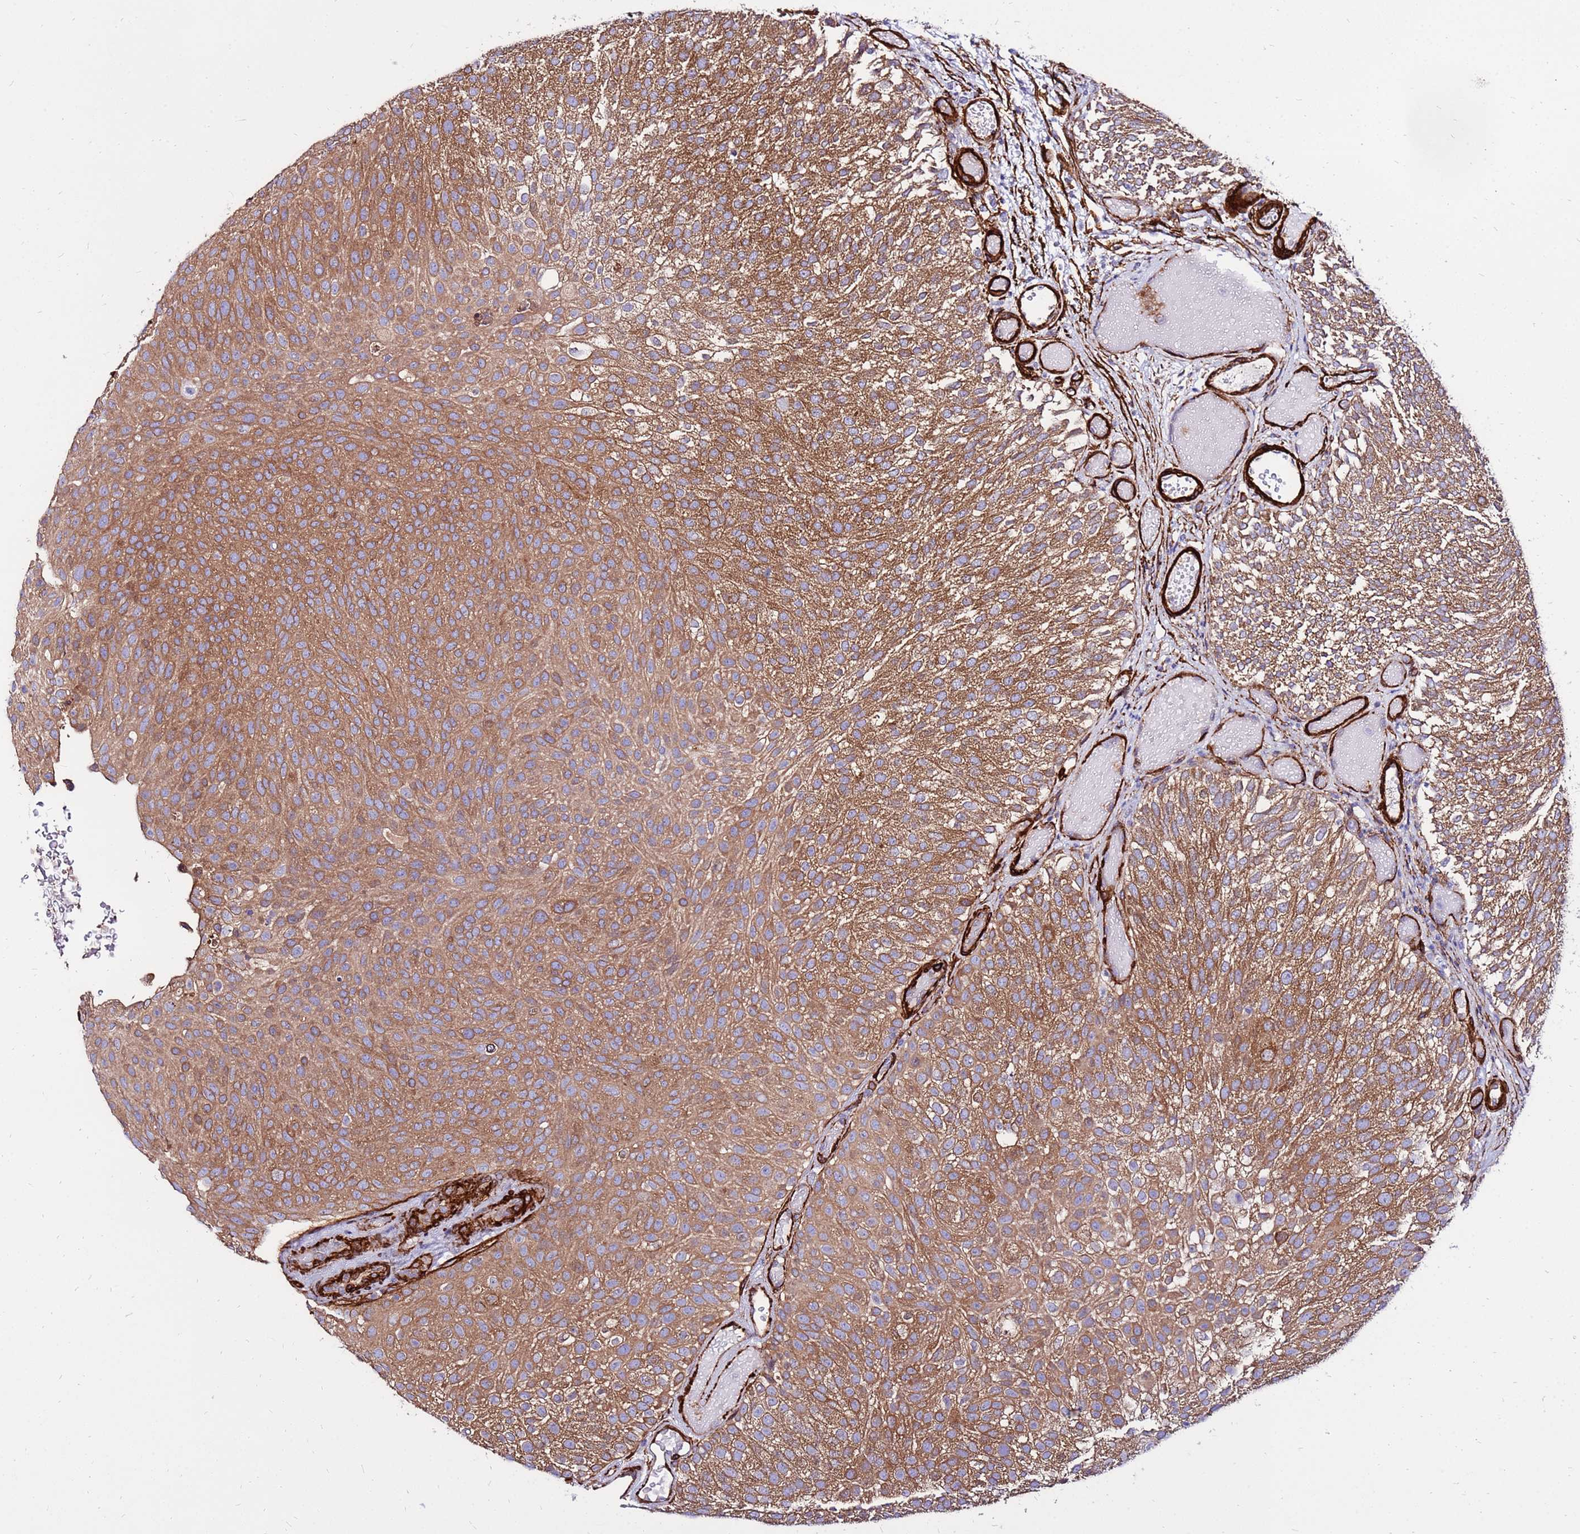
{"staining": {"intensity": "moderate", "quantity": ">75%", "location": "cytoplasmic/membranous"}, "tissue": "urothelial cancer", "cell_type": "Tumor cells", "image_type": "cancer", "snomed": [{"axis": "morphology", "description": "Urothelial carcinoma, Low grade"}, {"axis": "topography", "description": "Urinary bladder"}], "caption": "Immunohistochemistry (DAB) staining of human urothelial carcinoma (low-grade) displays moderate cytoplasmic/membranous protein staining in about >75% of tumor cells. (IHC, brightfield microscopy, high magnification).", "gene": "EI24", "patient": {"sex": "male", "age": 78}}